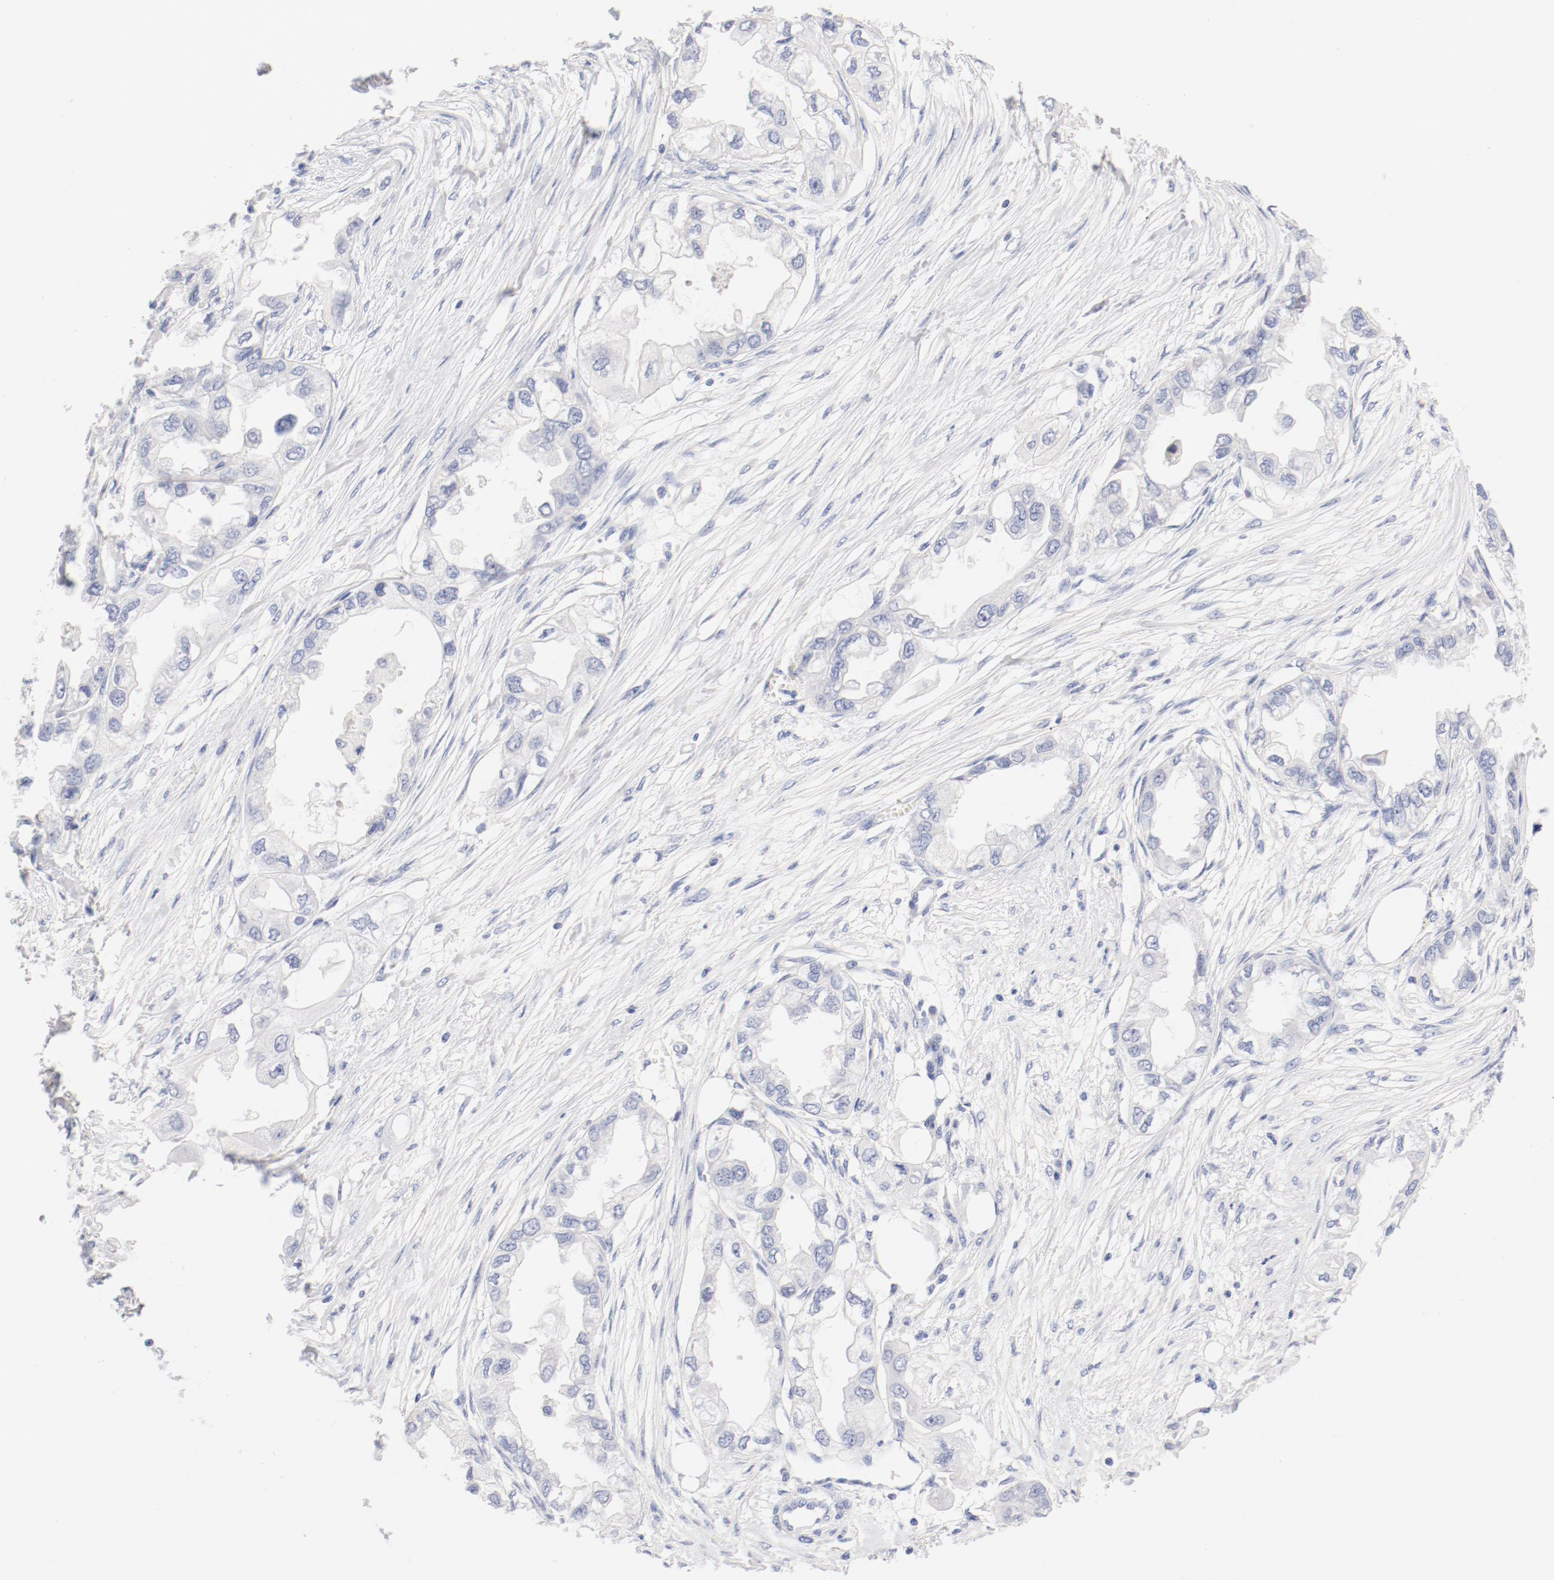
{"staining": {"intensity": "negative", "quantity": "none", "location": "none"}, "tissue": "endometrial cancer", "cell_type": "Tumor cells", "image_type": "cancer", "snomed": [{"axis": "morphology", "description": "Adenocarcinoma, NOS"}, {"axis": "topography", "description": "Endometrium"}], "caption": "Immunohistochemistry micrograph of neoplastic tissue: human endometrial cancer stained with DAB reveals no significant protein staining in tumor cells.", "gene": "HOMER1", "patient": {"sex": "female", "age": 67}}